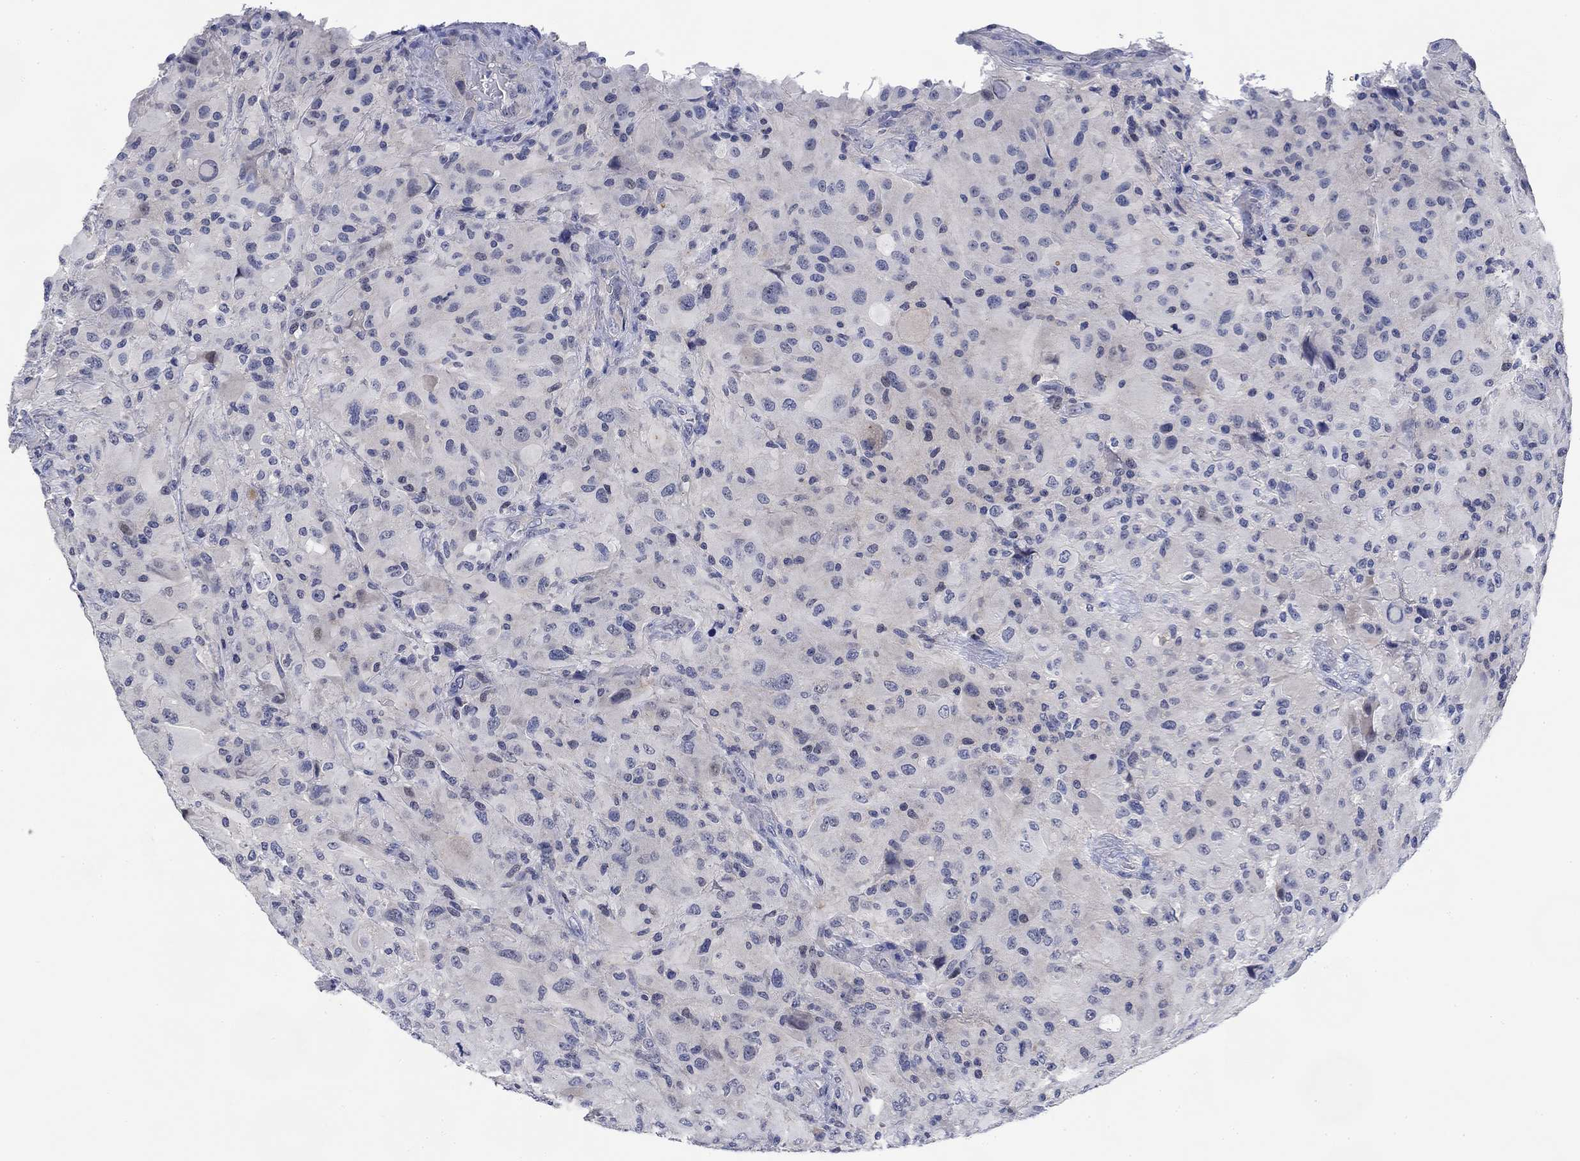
{"staining": {"intensity": "negative", "quantity": "none", "location": "none"}, "tissue": "glioma", "cell_type": "Tumor cells", "image_type": "cancer", "snomed": [{"axis": "morphology", "description": "Glioma, malignant, High grade"}, {"axis": "topography", "description": "Cerebral cortex"}], "caption": "This is a micrograph of immunohistochemistry staining of high-grade glioma (malignant), which shows no staining in tumor cells.", "gene": "DAZL", "patient": {"sex": "male", "age": 35}}